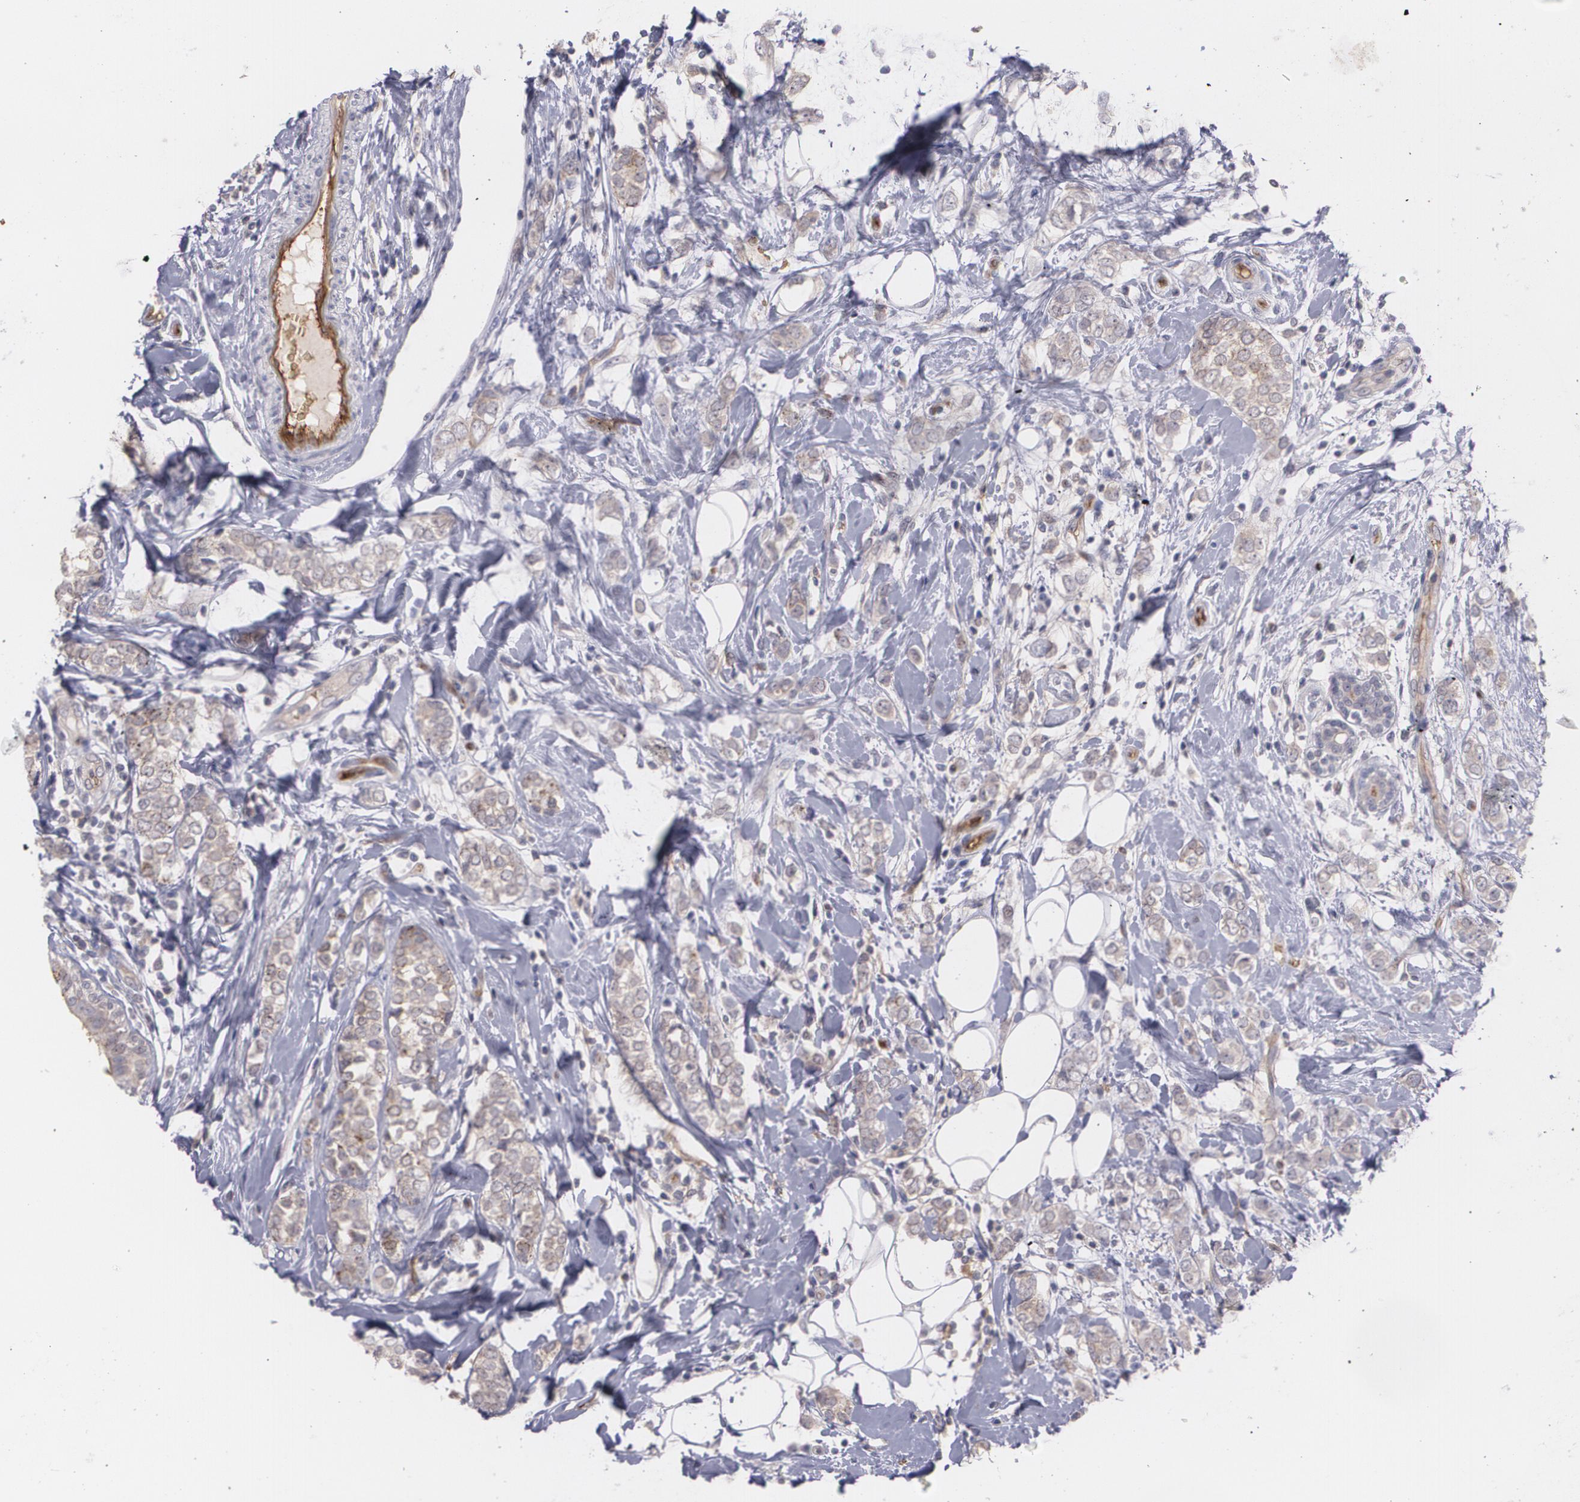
{"staining": {"intensity": "negative", "quantity": "none", "location": "none"}, "tissue": "breast cancer", "cell_type": "Tumor cells", "image_type": "cancer", "snomed": [{"axis": "morphology", "description": "Normal tissue, NOS"}, {"axis": "morphology", "description": "Lobular carcinoma"}, {"axis": "topography", "description": "Breast"}], "caption": "Human breast cancer stained for a protein using immunohistochemistry demonstrates no staining in tumor cells.", "gene": "ACE", "patient": {"sex": "female", "age": 47}}